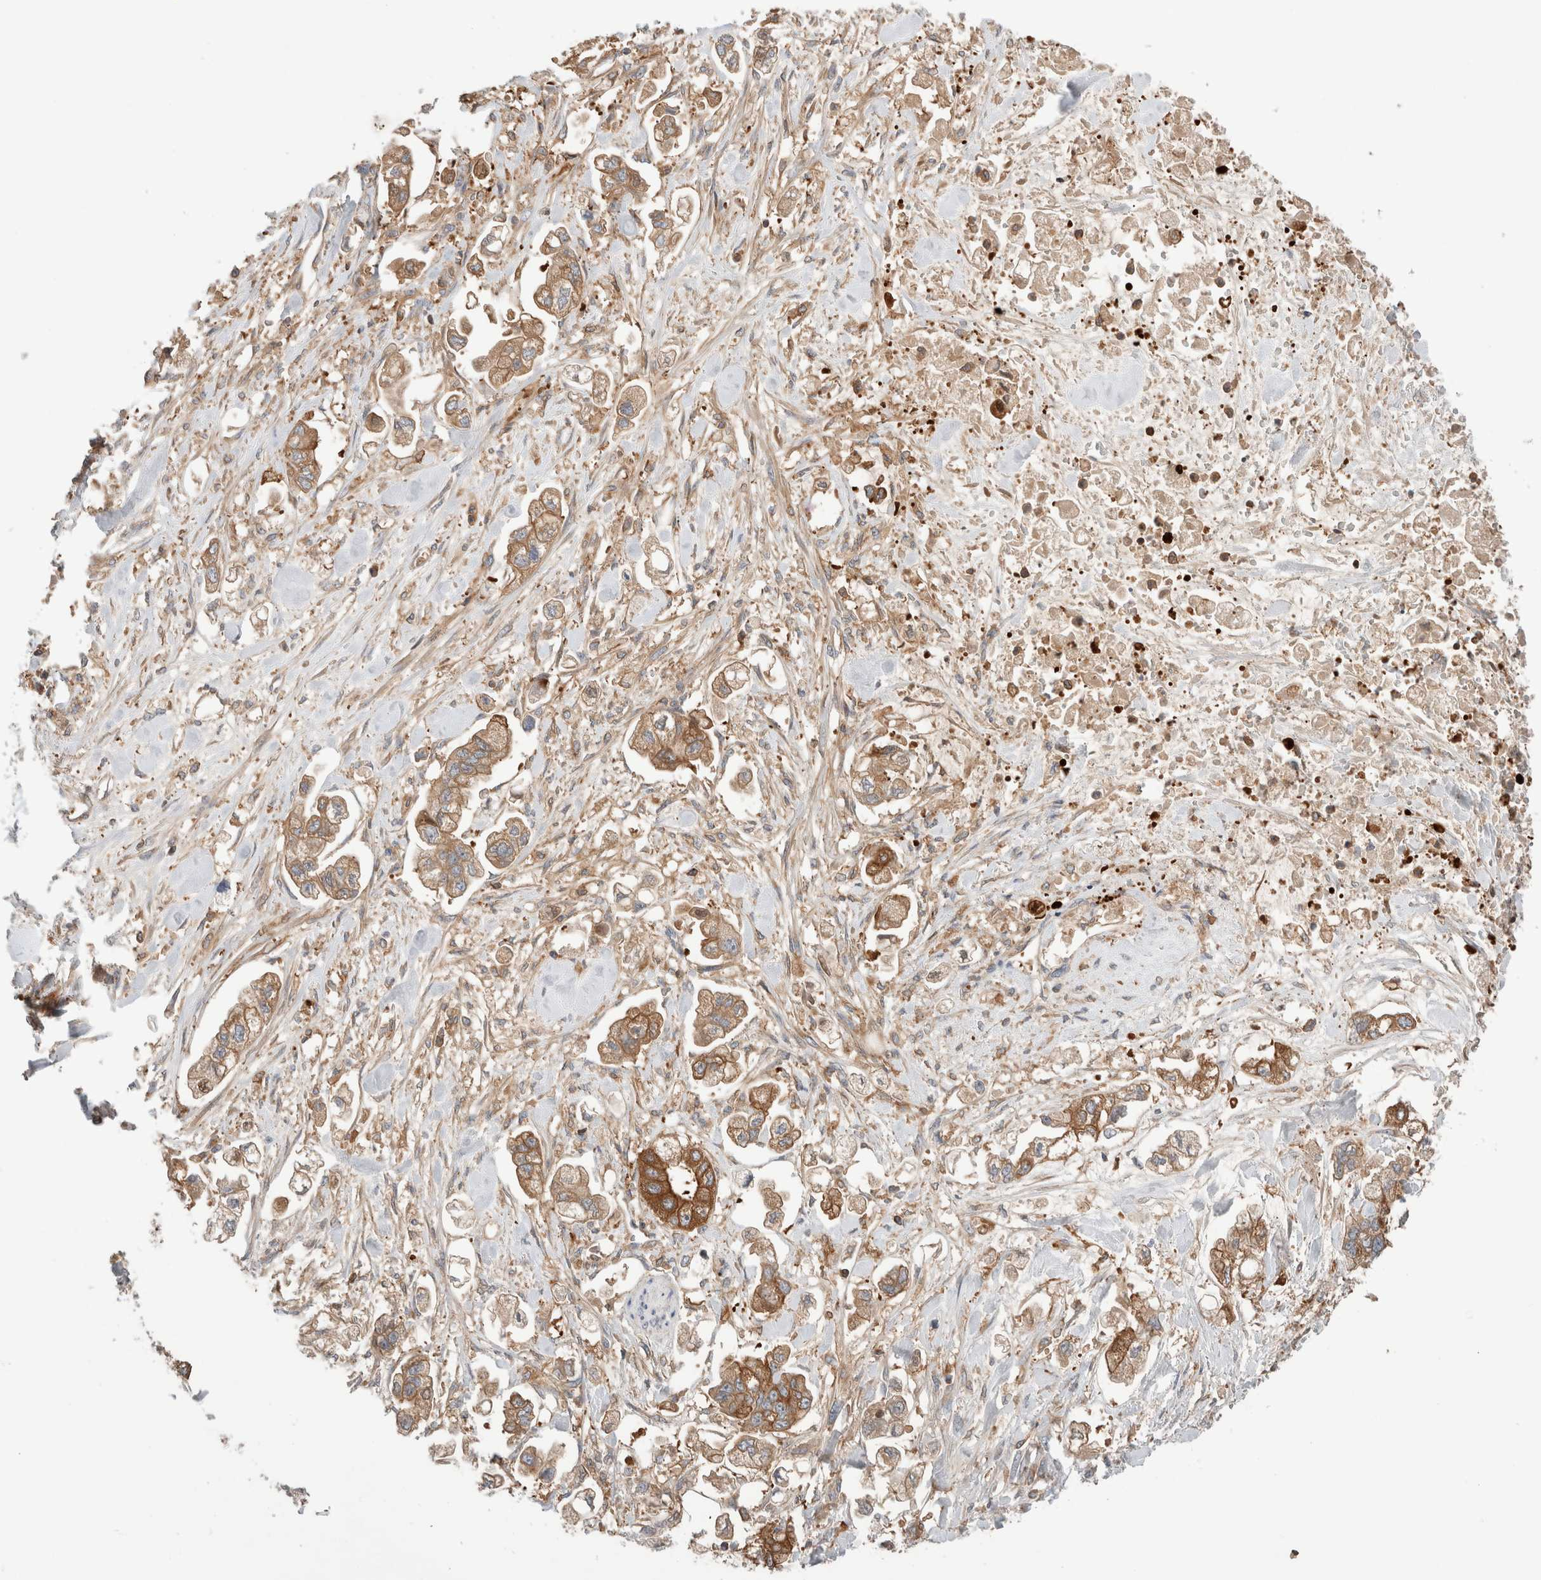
{"staining": {"intensity": "strong", "quantity": ">75%", "location": "cytoplasmic/membranous"}, "tissue": "stomach cancer", "cell_type": "Tumor cells", "image_type": "cancer", "snomed": [{"axis": "morphology", "description": "Normal tissue, NOS"}, {"axis": "morphology", "description": "Adenocarcinoma, NOS"}, {"axis": "topography", "description": "Stomach"}], "caption": "Protein staining of stomach cancer tissue exhibits strong cytoplasmic/membranous positivity in approximately >75% of tumor cells.", "gene": "KLHL14", "patient": {"sex": "male", "age": 62}}